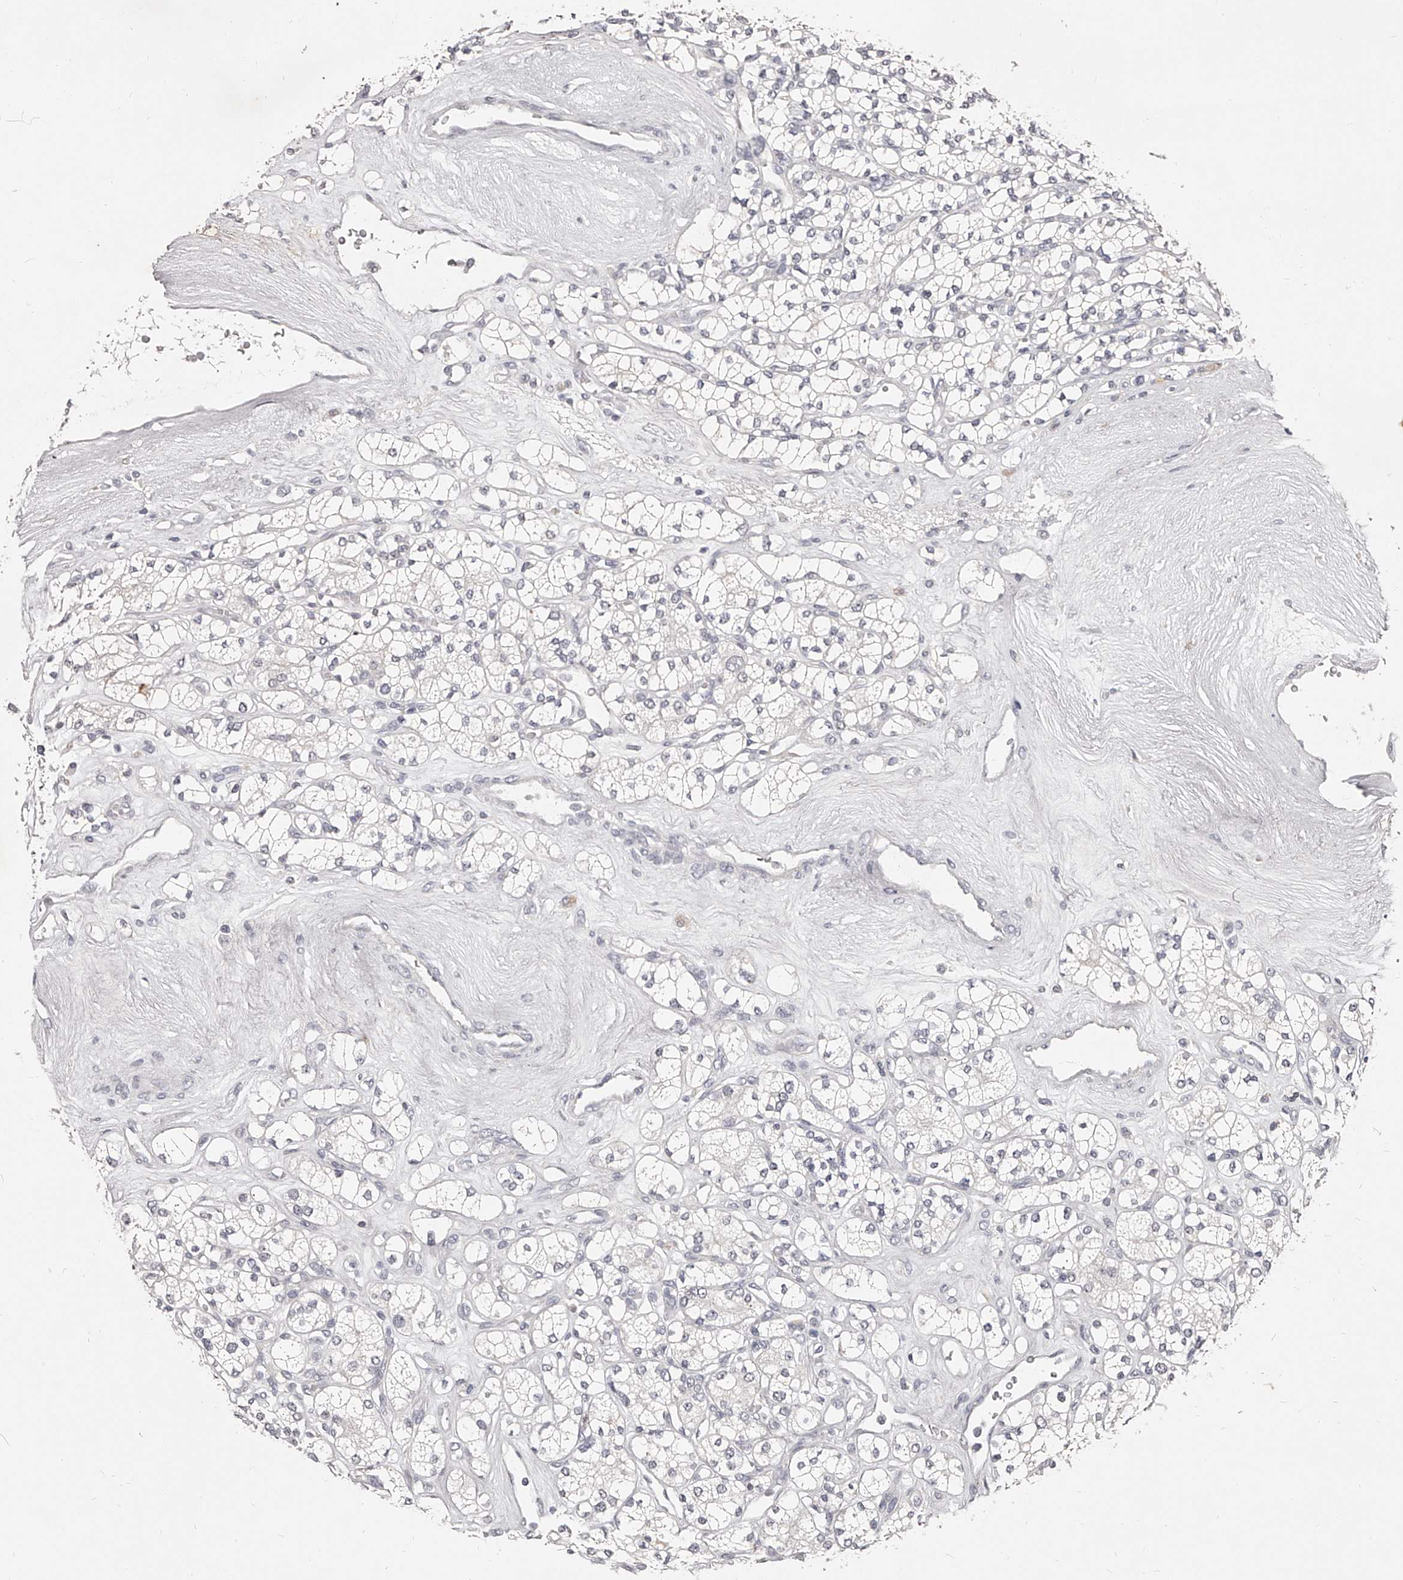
{"staining": {"intensity": "negative", "quantity": "none", "location": "none"}, "tissue": "renal cancer", "cell_type": "Tumor cells", "image_type": "cancer", "snomed": [{"axis": "morphology", "description": "Adenocarcinoma, NOS"}, {"axis": "topography", "description": "Kidney"}], "caption": "The histopathology image demonstrates no staining of tumor cells in renal adenocarcinoma.", "gene": "NT5DC1", "patient": {"sex": "male", "age": 77}}